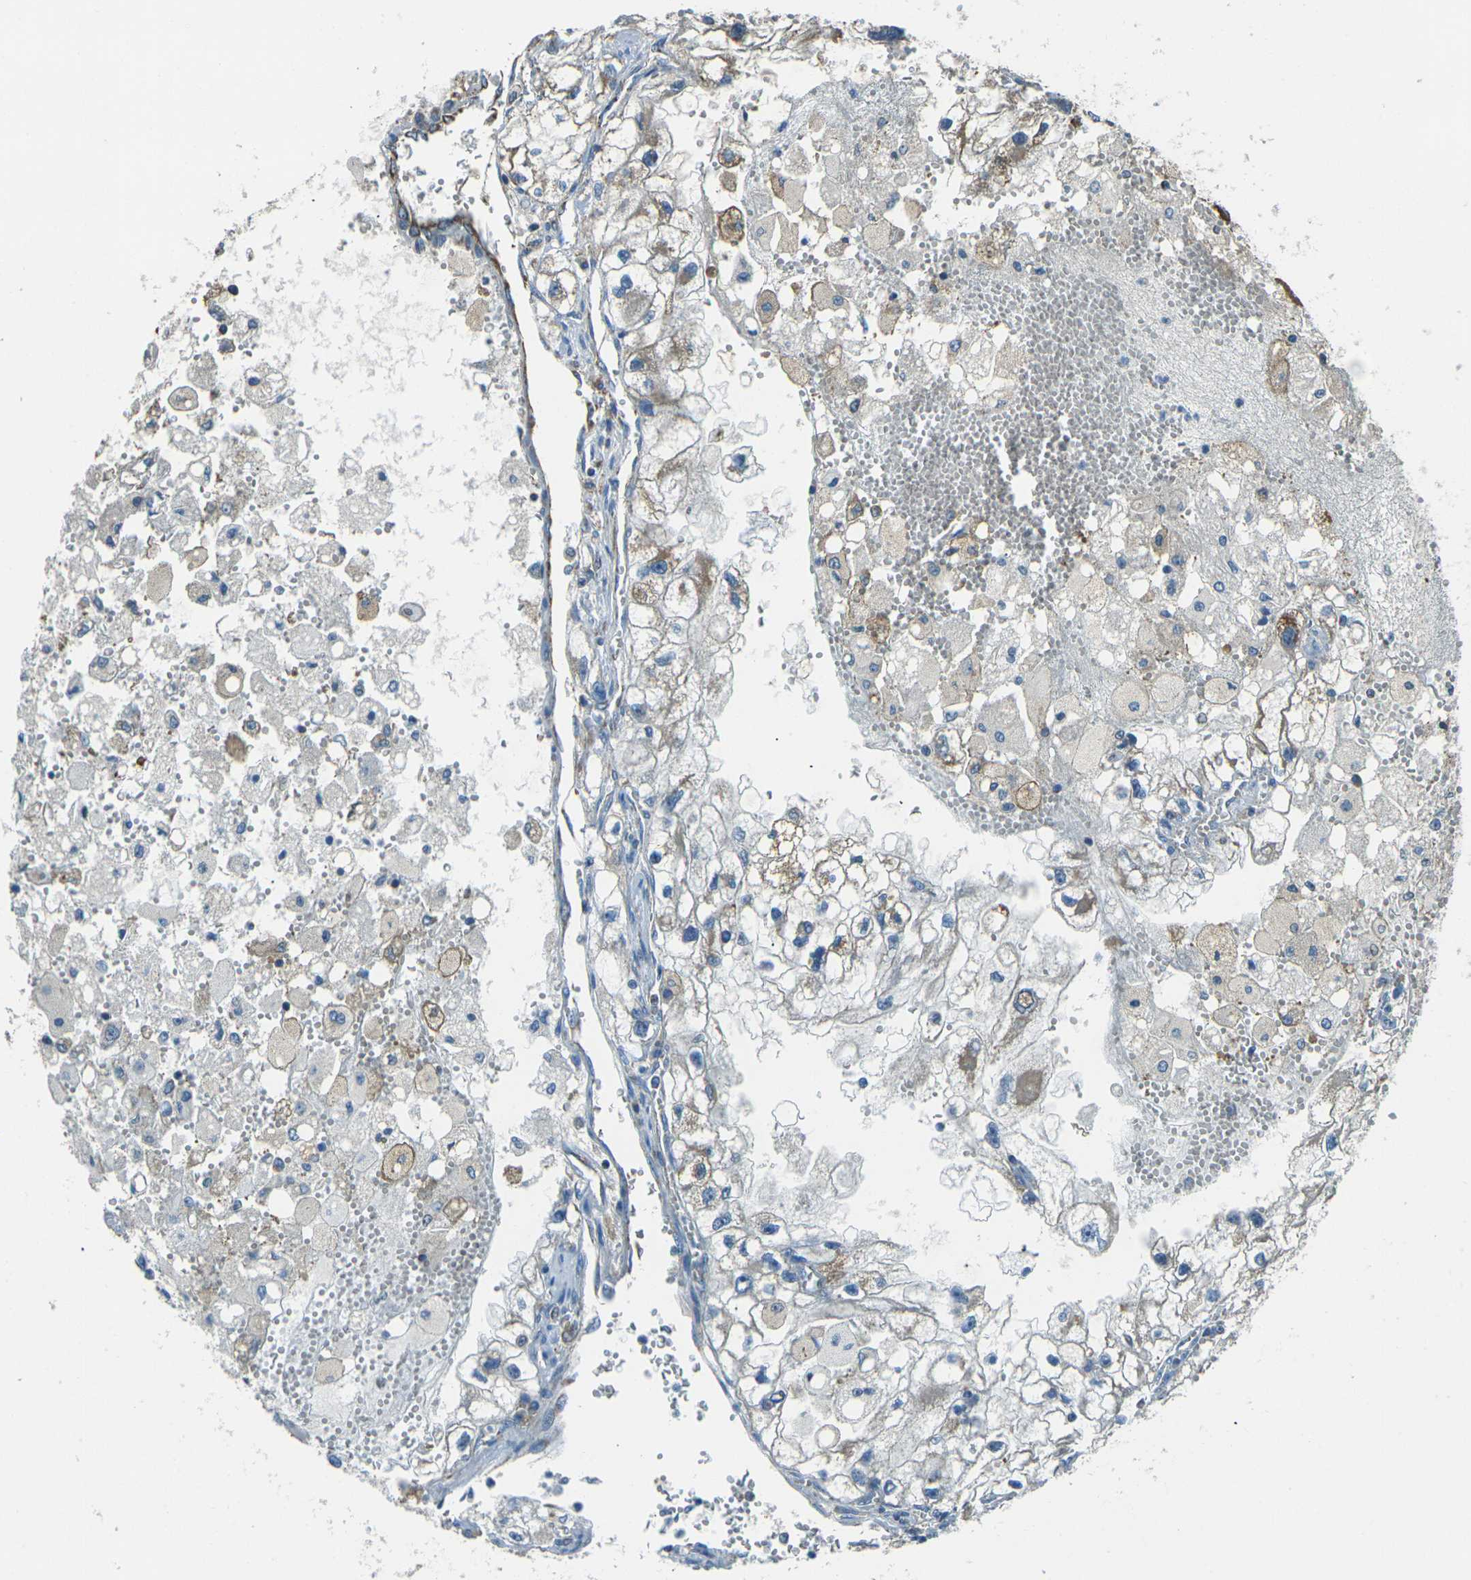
{"staining": {"intensity": "weak", "quantity": "25%-75%", "location": "cytoplasmic/membranous"}, "tissue": "renal cancer", "cell_type": "Tumor cells", "image_type": "cancer", "snomed": [{"axis": "morphology", "description": "Adenocarcinoma, NOS"}, {"axis": "topography", "description": "Kidney"}], "caption": "Weak cytoplasmic/membranous protein positivity is appreciated in approximately 25%-75% of tumor cells in renal cancer (adenocarcinoma).", "gene": "IRF3", "patient": {"sex": "female", "age": 70}}